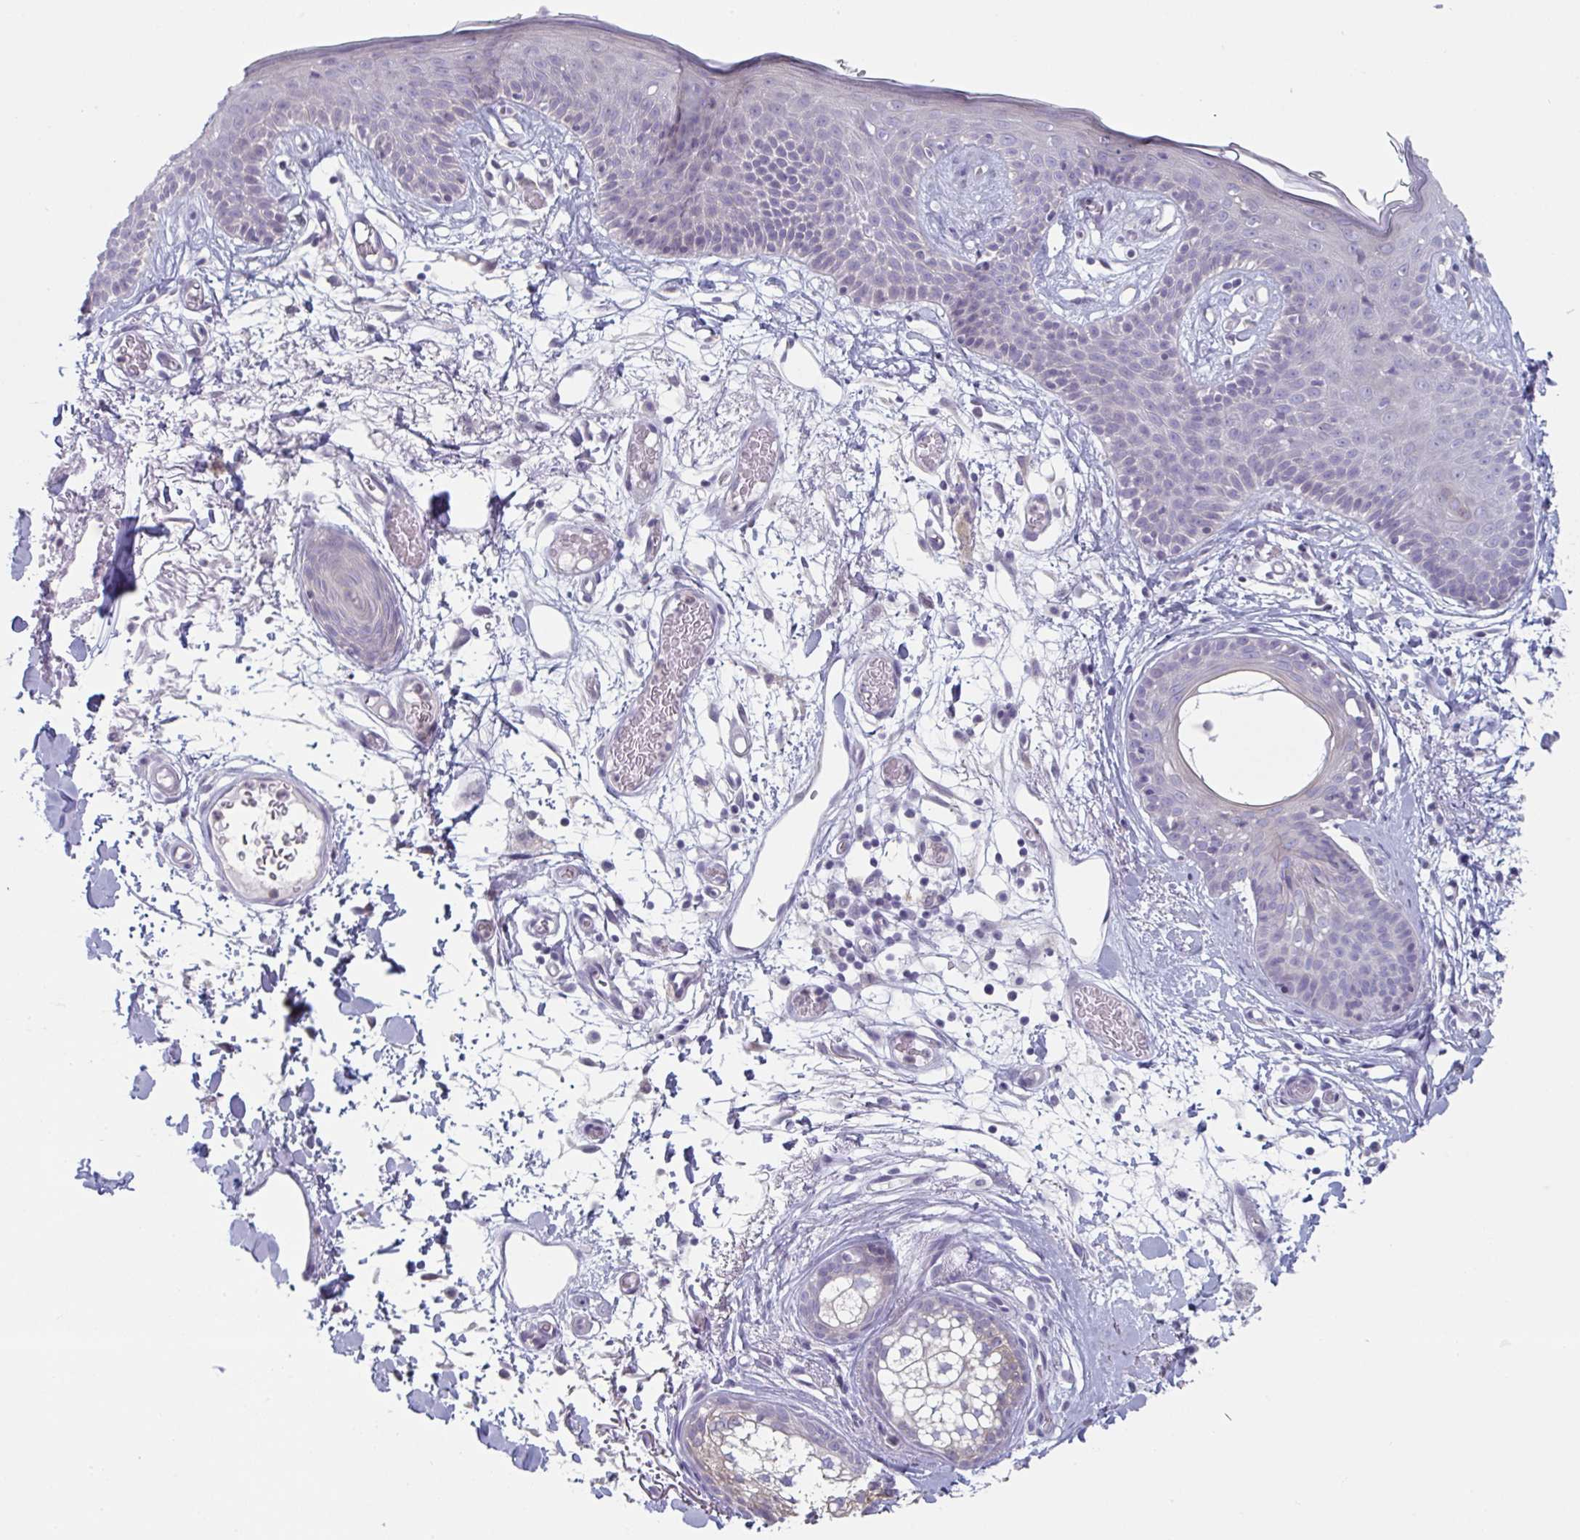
{"staining": {"intensity": "negative", "quantity": "none", "location": "none"}, "tissue": "skin", "cell_type": "Fibroblasts", "image_type": "normal", "snomed": [{"axis": "morphology", "description": "Normal tissue, NOS"}, {"axis": "topography", "description": "Skin"}], "caption": "DAB (3,3'-diaminobenzidine) immunohistochemical staining of benign skin displays no significant staining in fibroblasts.", "gene": "PTPRD", "patient": {"sex": "male", "age": 79}}